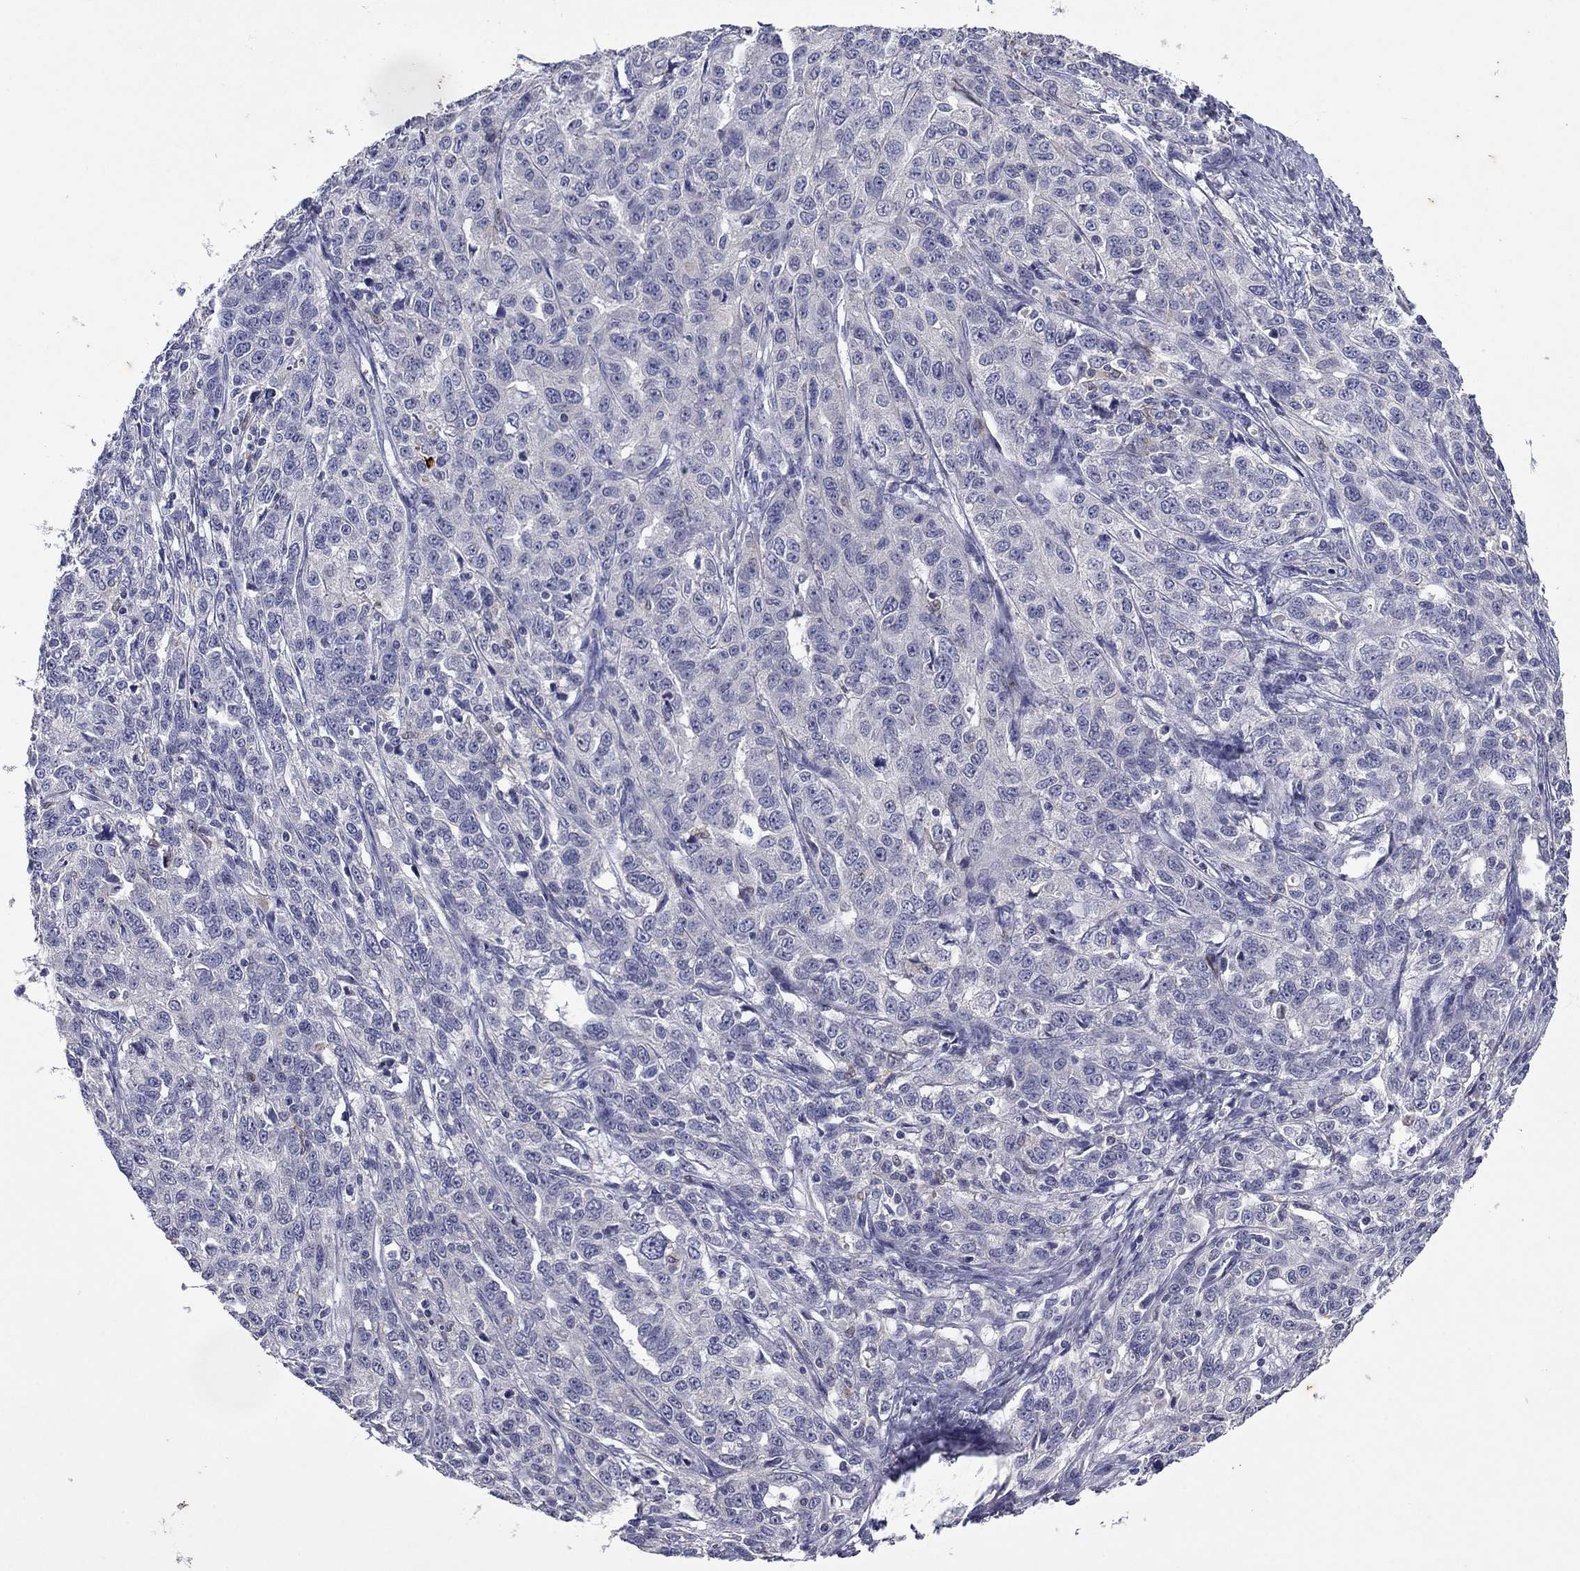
{"staining": {"intensity": "negative", "quantity": "none", "location": "none"}, "tissue": "ovarian cancer", "cell_type": "Tumor cells", "image_type": "cancer", "snomed": [{"axis": "morphology", "description": "Cystadenocarcinoma, serous, NOS"}, {"axis": "topography", "description": "Ovary"}], "caption": "Immunohistochemical staining of human ovarian cancer (serous cystadenocarcinoma) exhibits no significant expression in tumor cells.", "gene": "IRF5", "patient": {"sex": "female", "age": 71}}